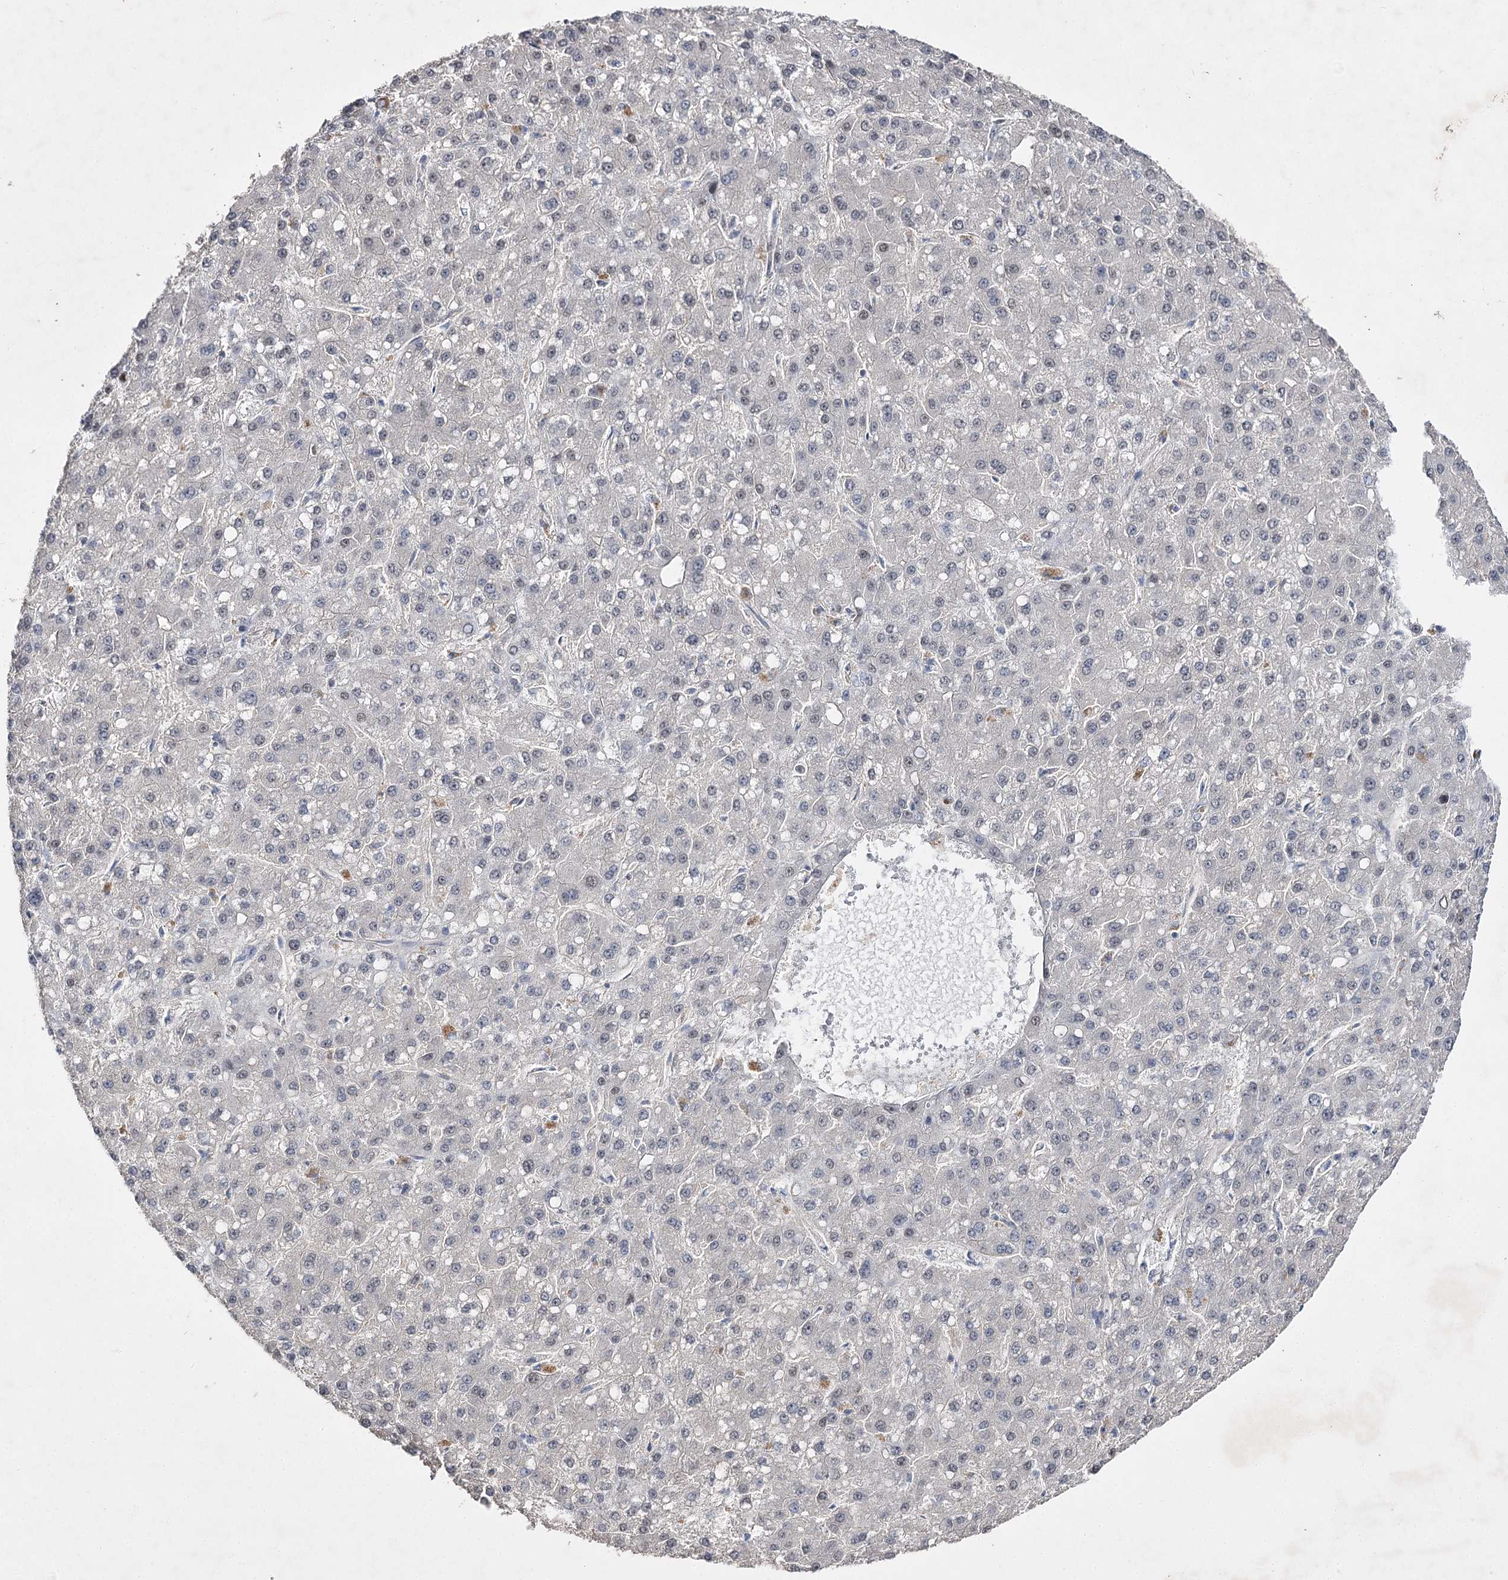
{"staining": {"intensity": "negative", "quantity": "none", "location": "none"}, "tissue": "liver cancer", "cell_type": "Tumor cells", "image_type": "cancer", "snomed": [{"axis": "morphology", "description": "Carcinoma, Hepatocellular, NOS"}, {"axis": "topography", "description": "Liver"}], "caption": "Tumor cells show no significant protein positivity in liver hepatocellular carcinoma.", "gene": "BCR", "patient": {"sex": "male", "age": 67}}